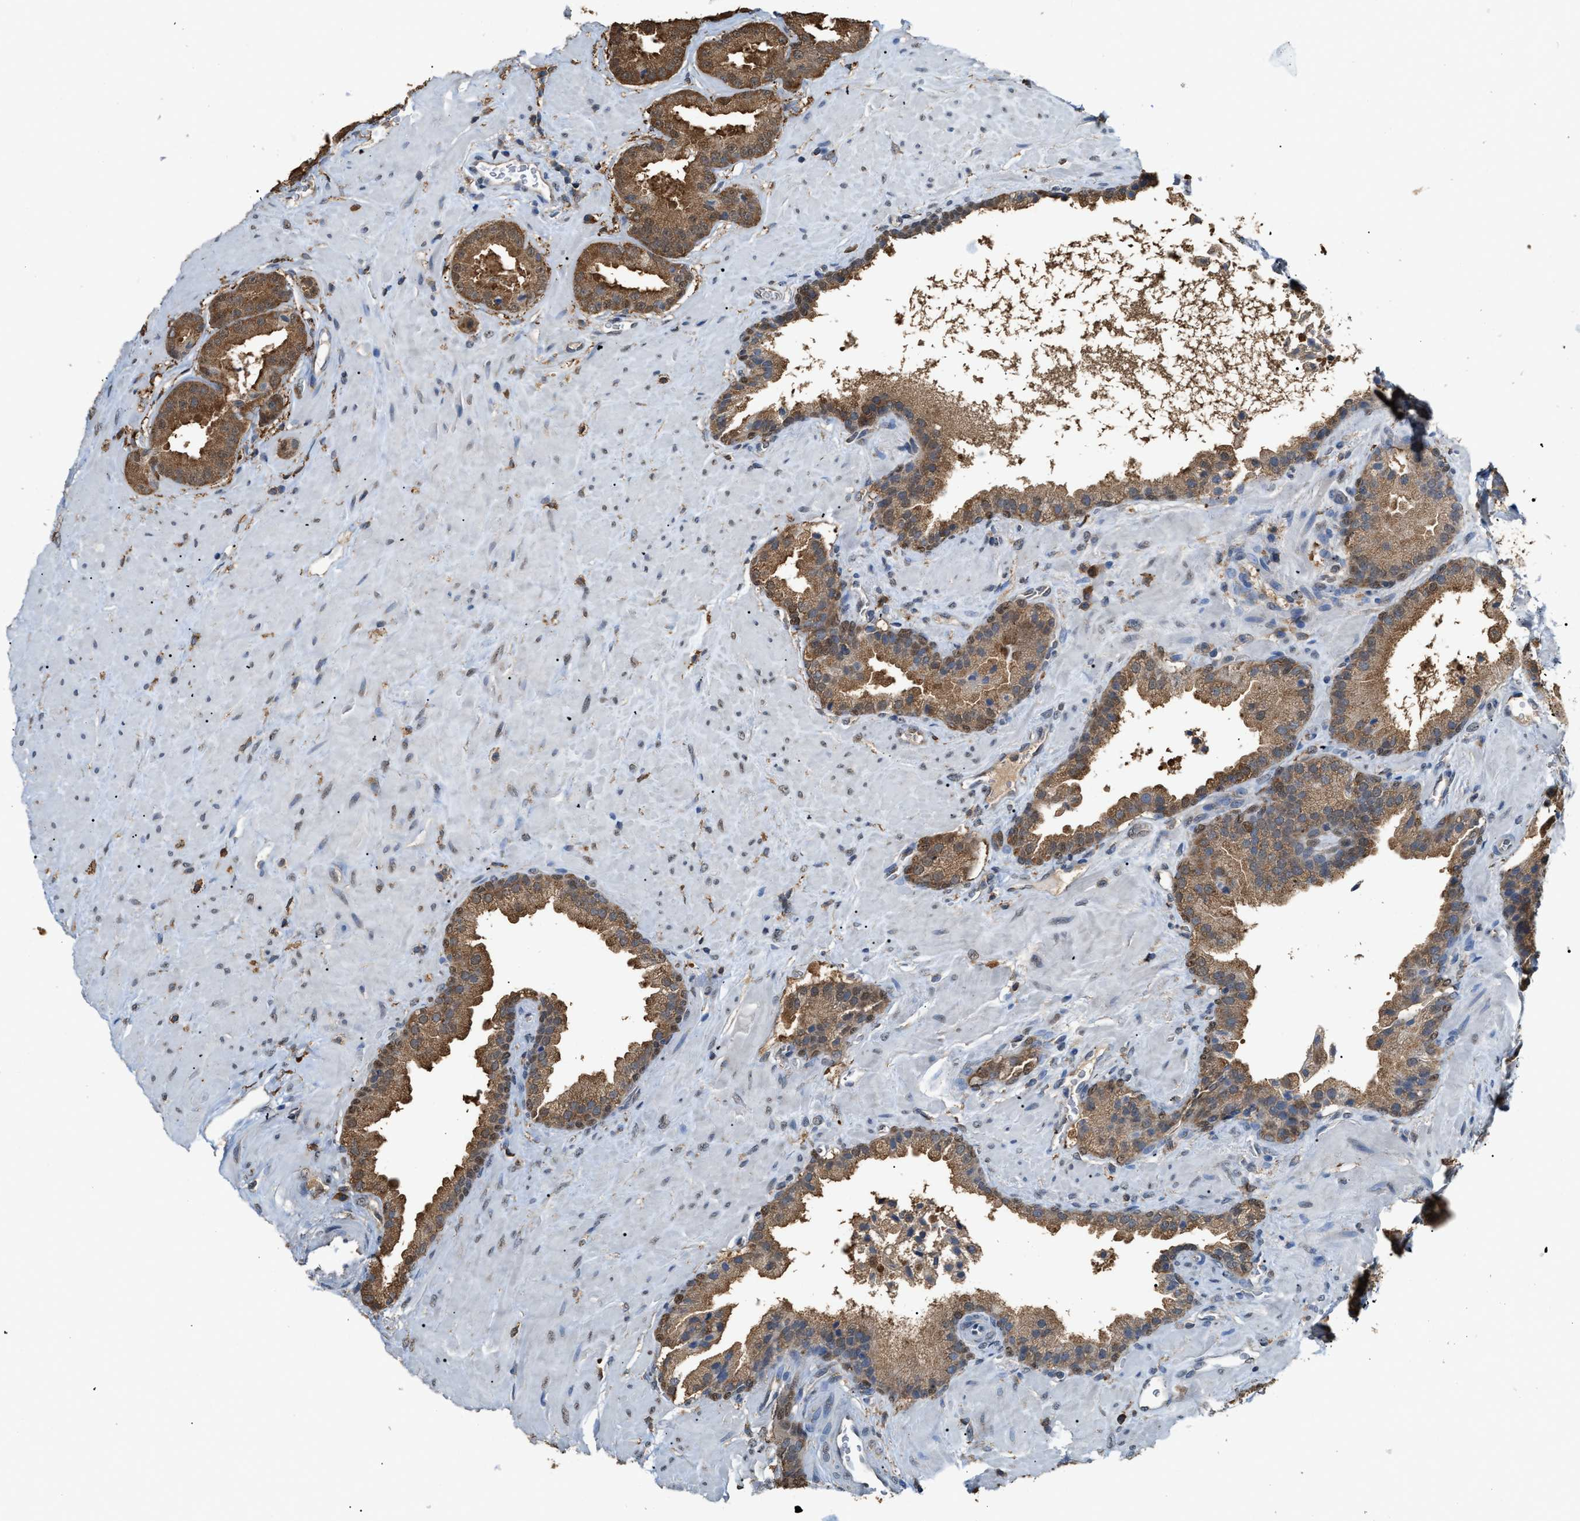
{"staining": {"intensity": "strong", "quantity": ">75%", "location": "cytoplasmic/membranous"}, "tissue": "prostate cancer", "cell_type": "Tumor cells", "image_type": "cancer", "snomed": [{"axis": "morphology", "description": "Adenocarcinoma, Low grade"}, {"axis": "topography", "description": "Prostate"}], "caption": "Strong cytoplasmic/membranous positivity is appreciated in about >75% of tumor cells in prostate adenocarcinoma (low-grade). (brown staining indicates protein expression, while blue staining denotes nuclei).", "gene": "GCN1", "patient": {"sex": "male", "age": 71}}